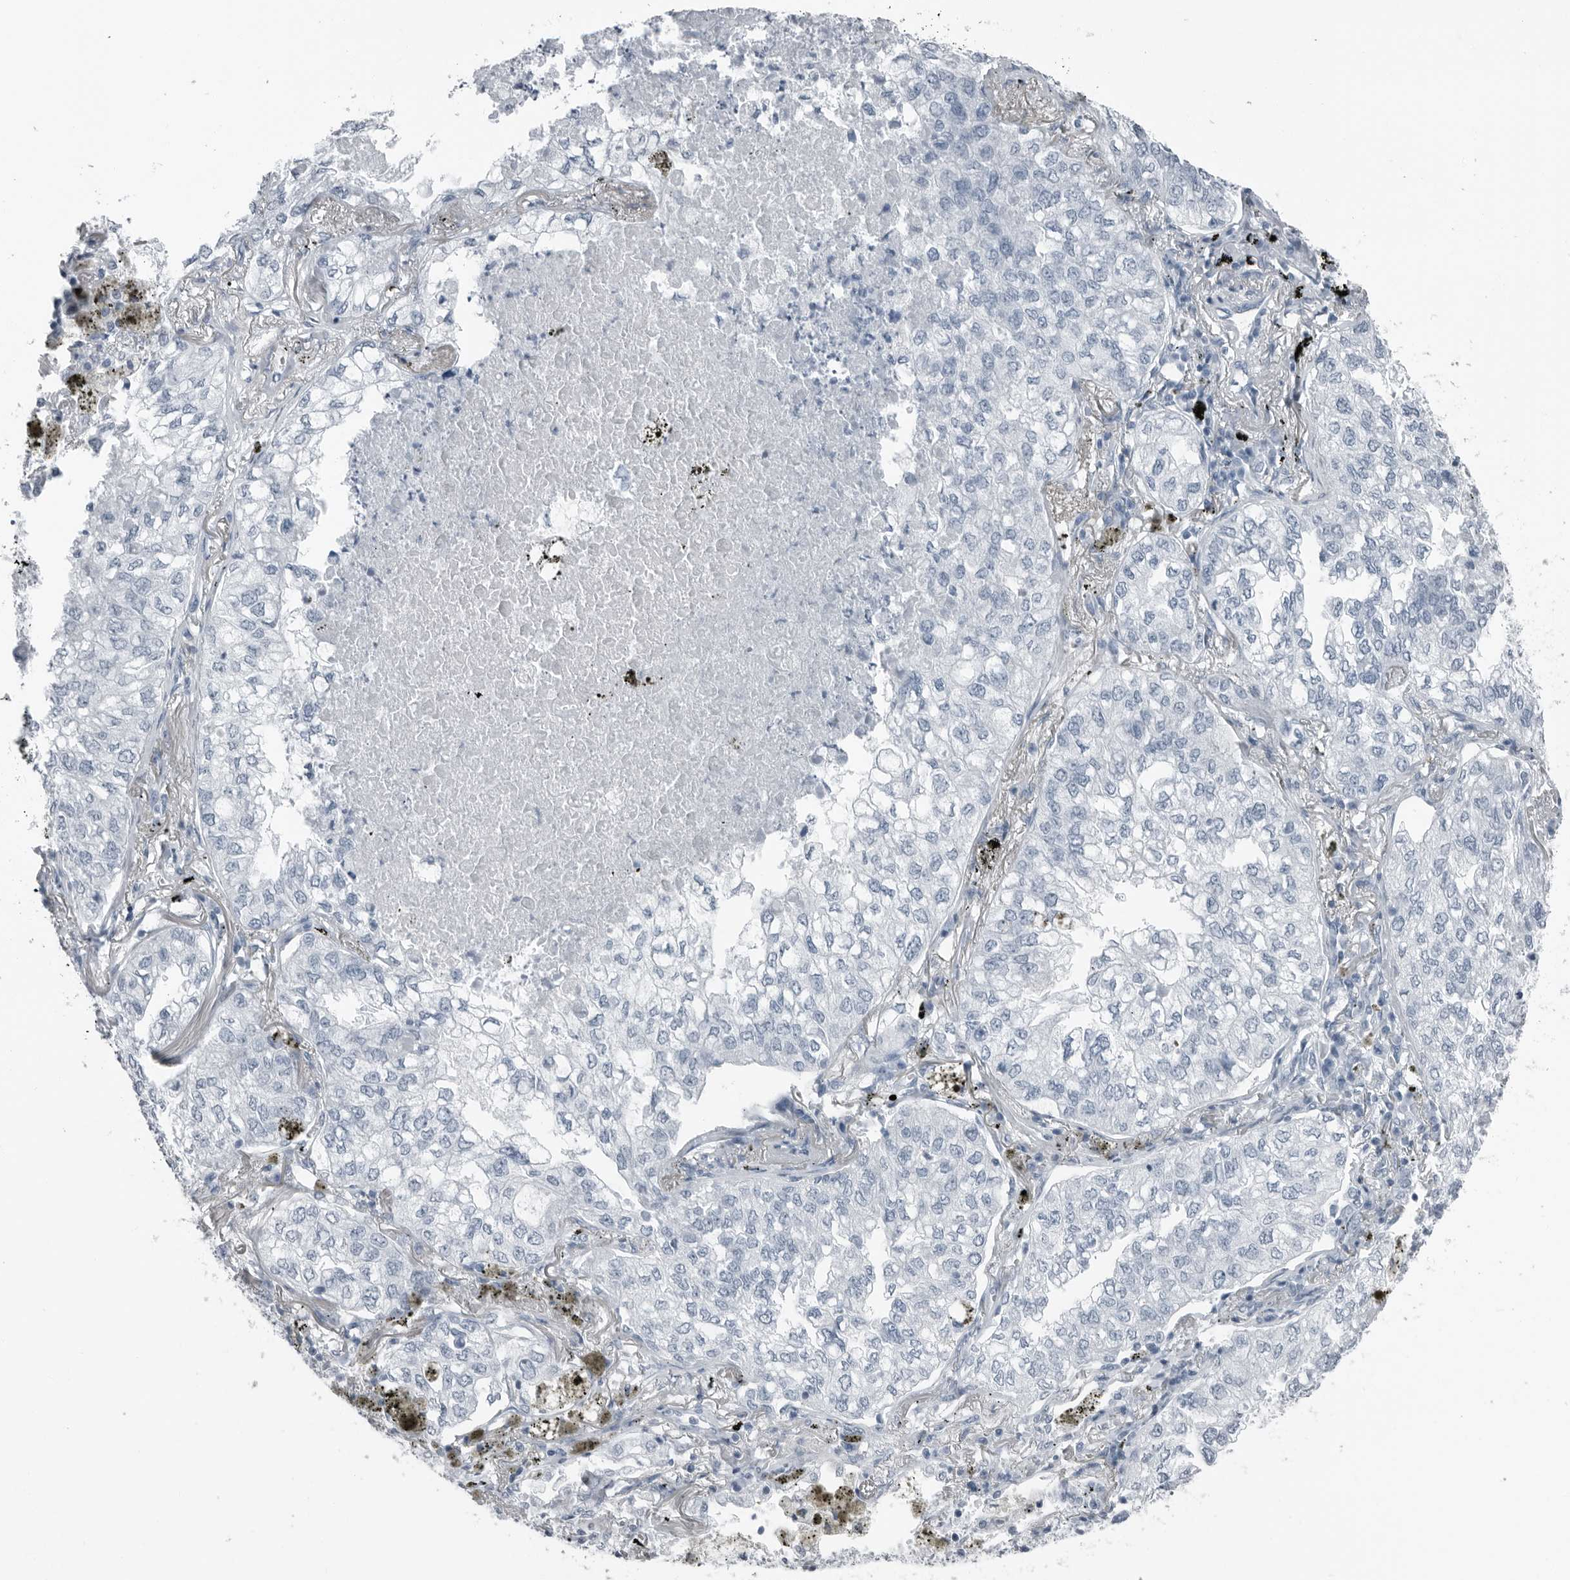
{"staining": {"intensity": "negative", "quantity": "none", "location": "none"}, "tissue": "lung cancer", "cell_type": "Tumor cells", "image_type": "cancer", "snomed": [{"axis": "morphology", "description": "Adenocarcinoma, NOS"}, {"axis": "topography", "description": "Lung"}], "caption": "This photomicrograph is of adenocarcinoma (lung) stained with IHC to label a protein in brown with the nuclei are counter-stained blue. There is no positivity in tumor cells.", "gene": "PRSS1", "patient": {"sex": "male", "age": 65}}